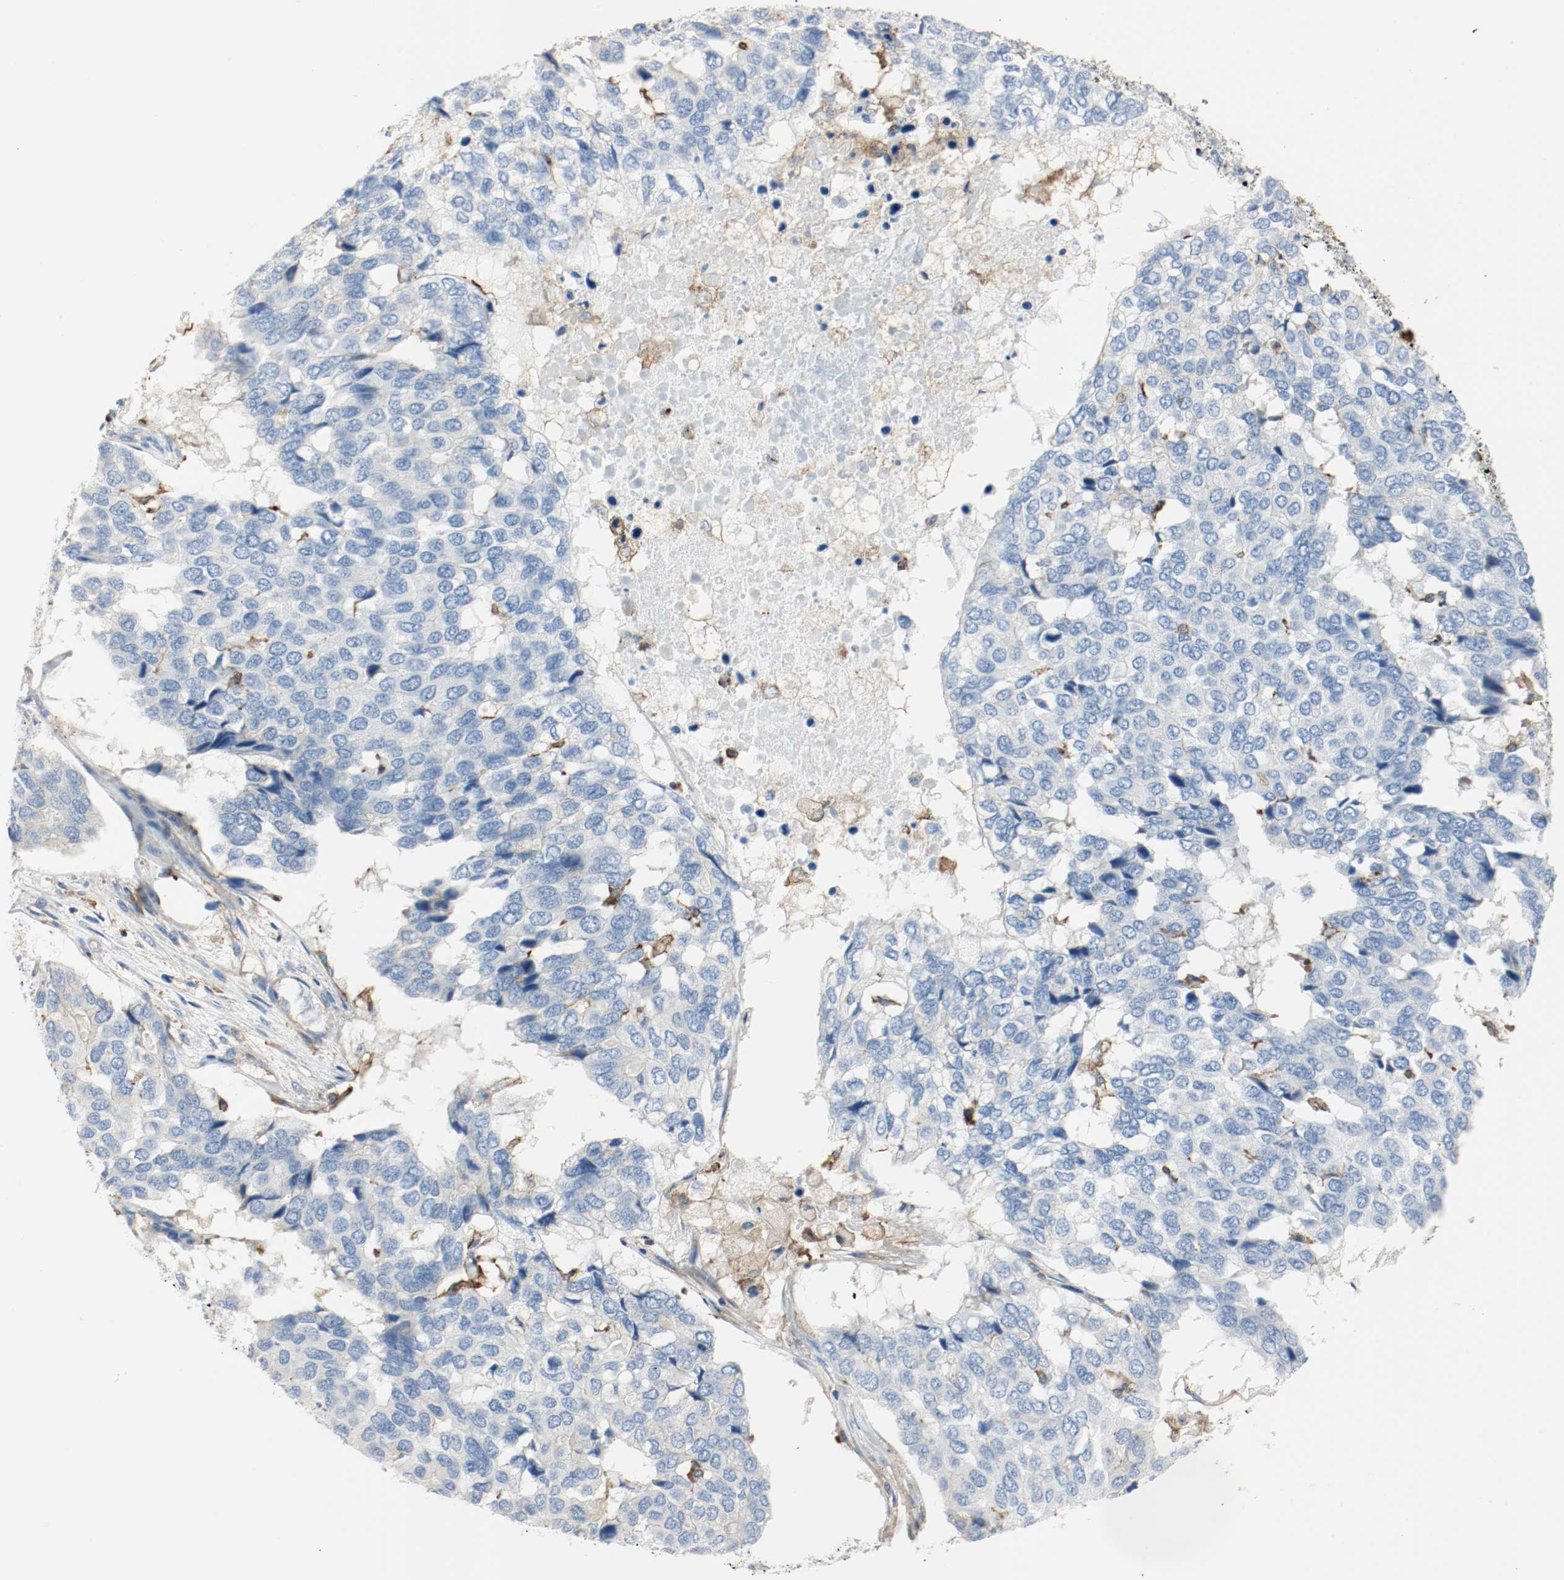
{"staining": {"intensity": "negative", "quantity": "none", "location": "none"}, "tissue": "pancreatic cancer", "cell_type": "Tumor cells", "image_type": "cancer", "snomed": [{"axis": "morphology", "description": "Adenocarcinoma, NOS"}, {"axis": "topography", "description": "Pancreas"}], "caption": "Immunohistochemical staining of human pancreatic cancer exhibits no significant expression in tumor cells.", "gene": "ARPC1B", "patient": {"sex": "male", "age": 50}}